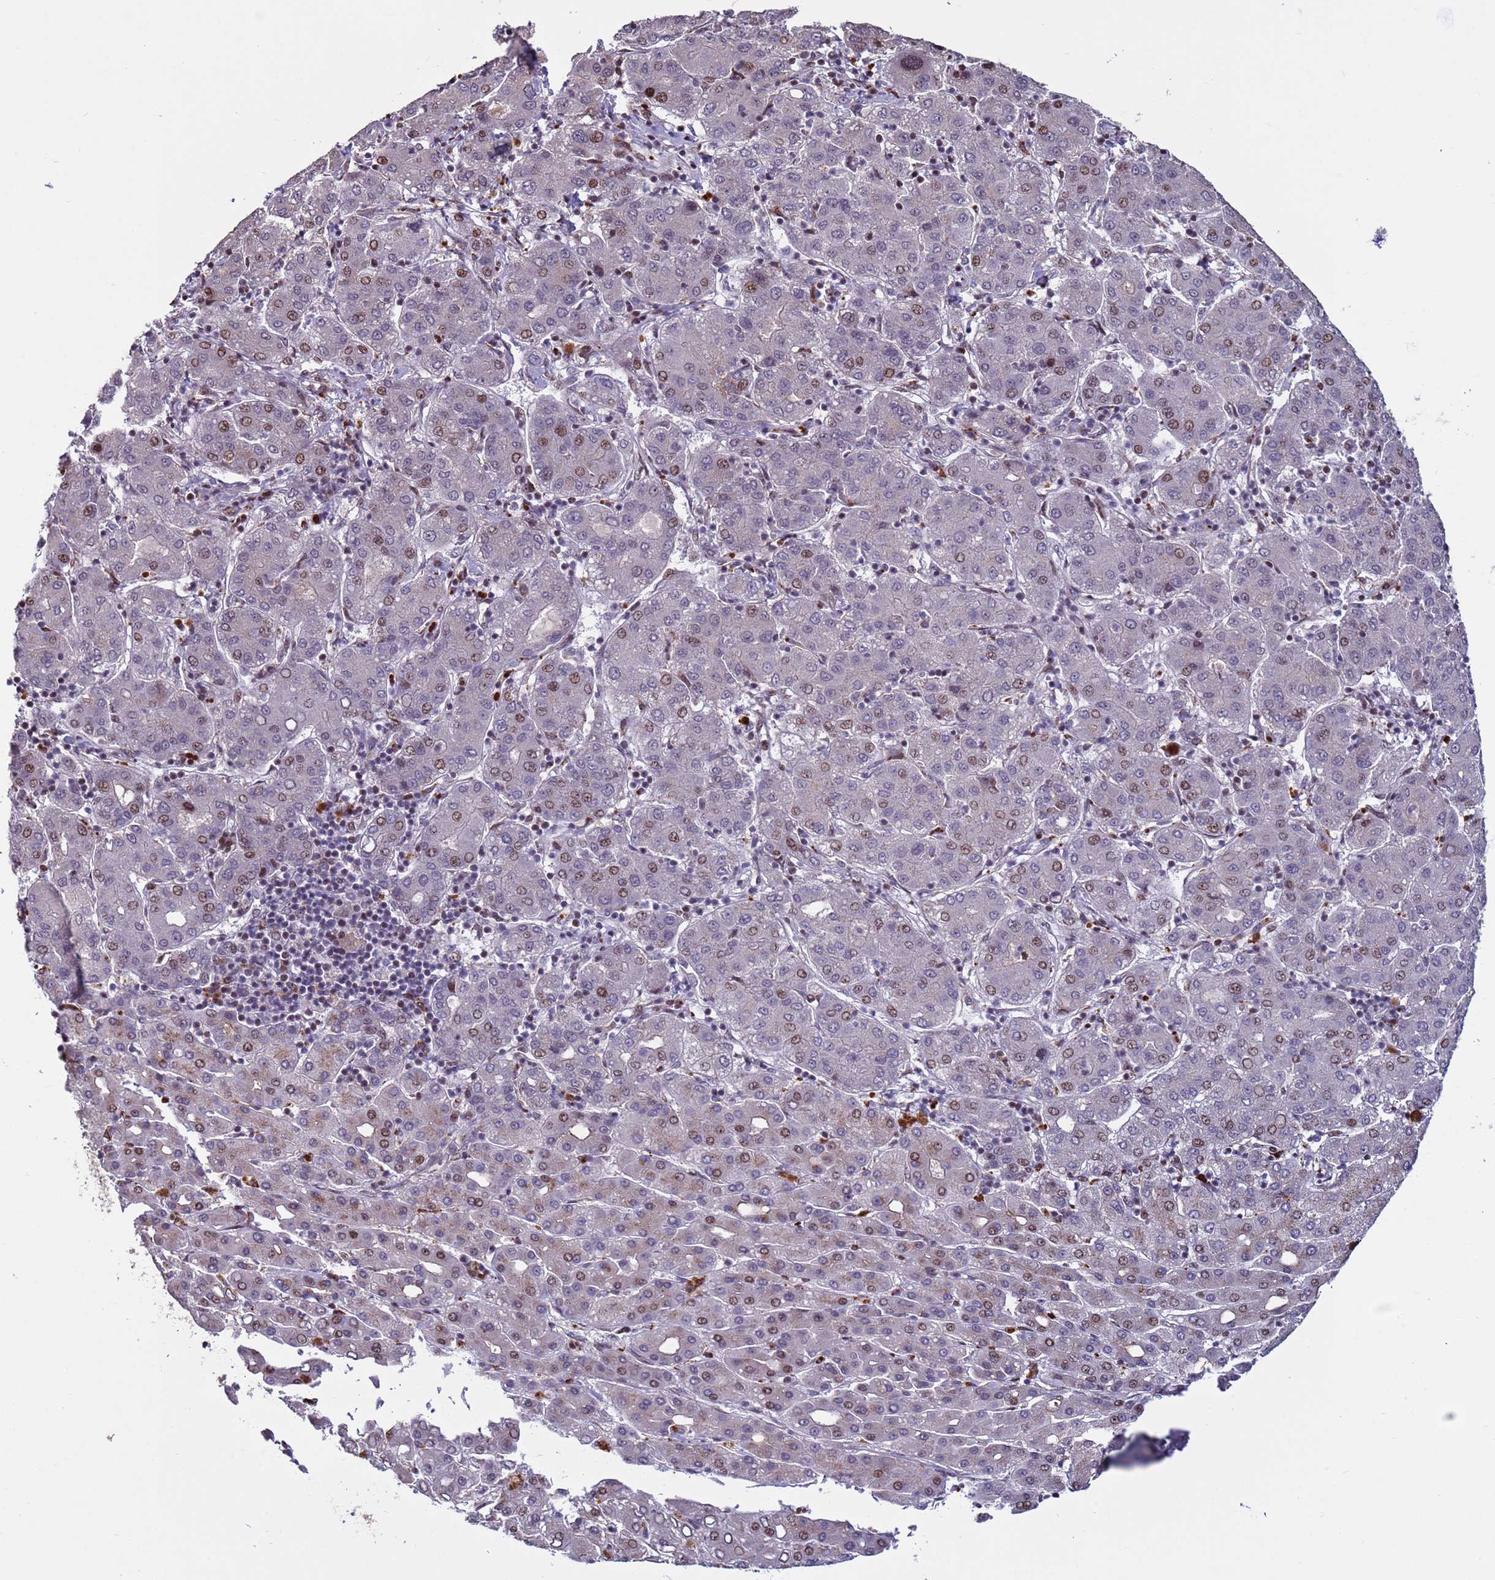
{"staining": {"intensity": "moderate", "quantity": "<25%", "location": "nuclear"}, "tissue": "liver cancer", "cell_type": "Tumor cells", "image_type": "cancer", "snomed": [{"axis": "morphology", "description": "Carcinoma, Hepatocellular, NOS"}, {"axis": "topography", "description": "Liver"}], "caption": "A low amount of moderate nuclear staining is appreciated in about <25% of tumor cells in hepatocellular carcinoma (liver) tissue.", "gene": "HGH1", "patient": {"sex": "male", "age": 65}}